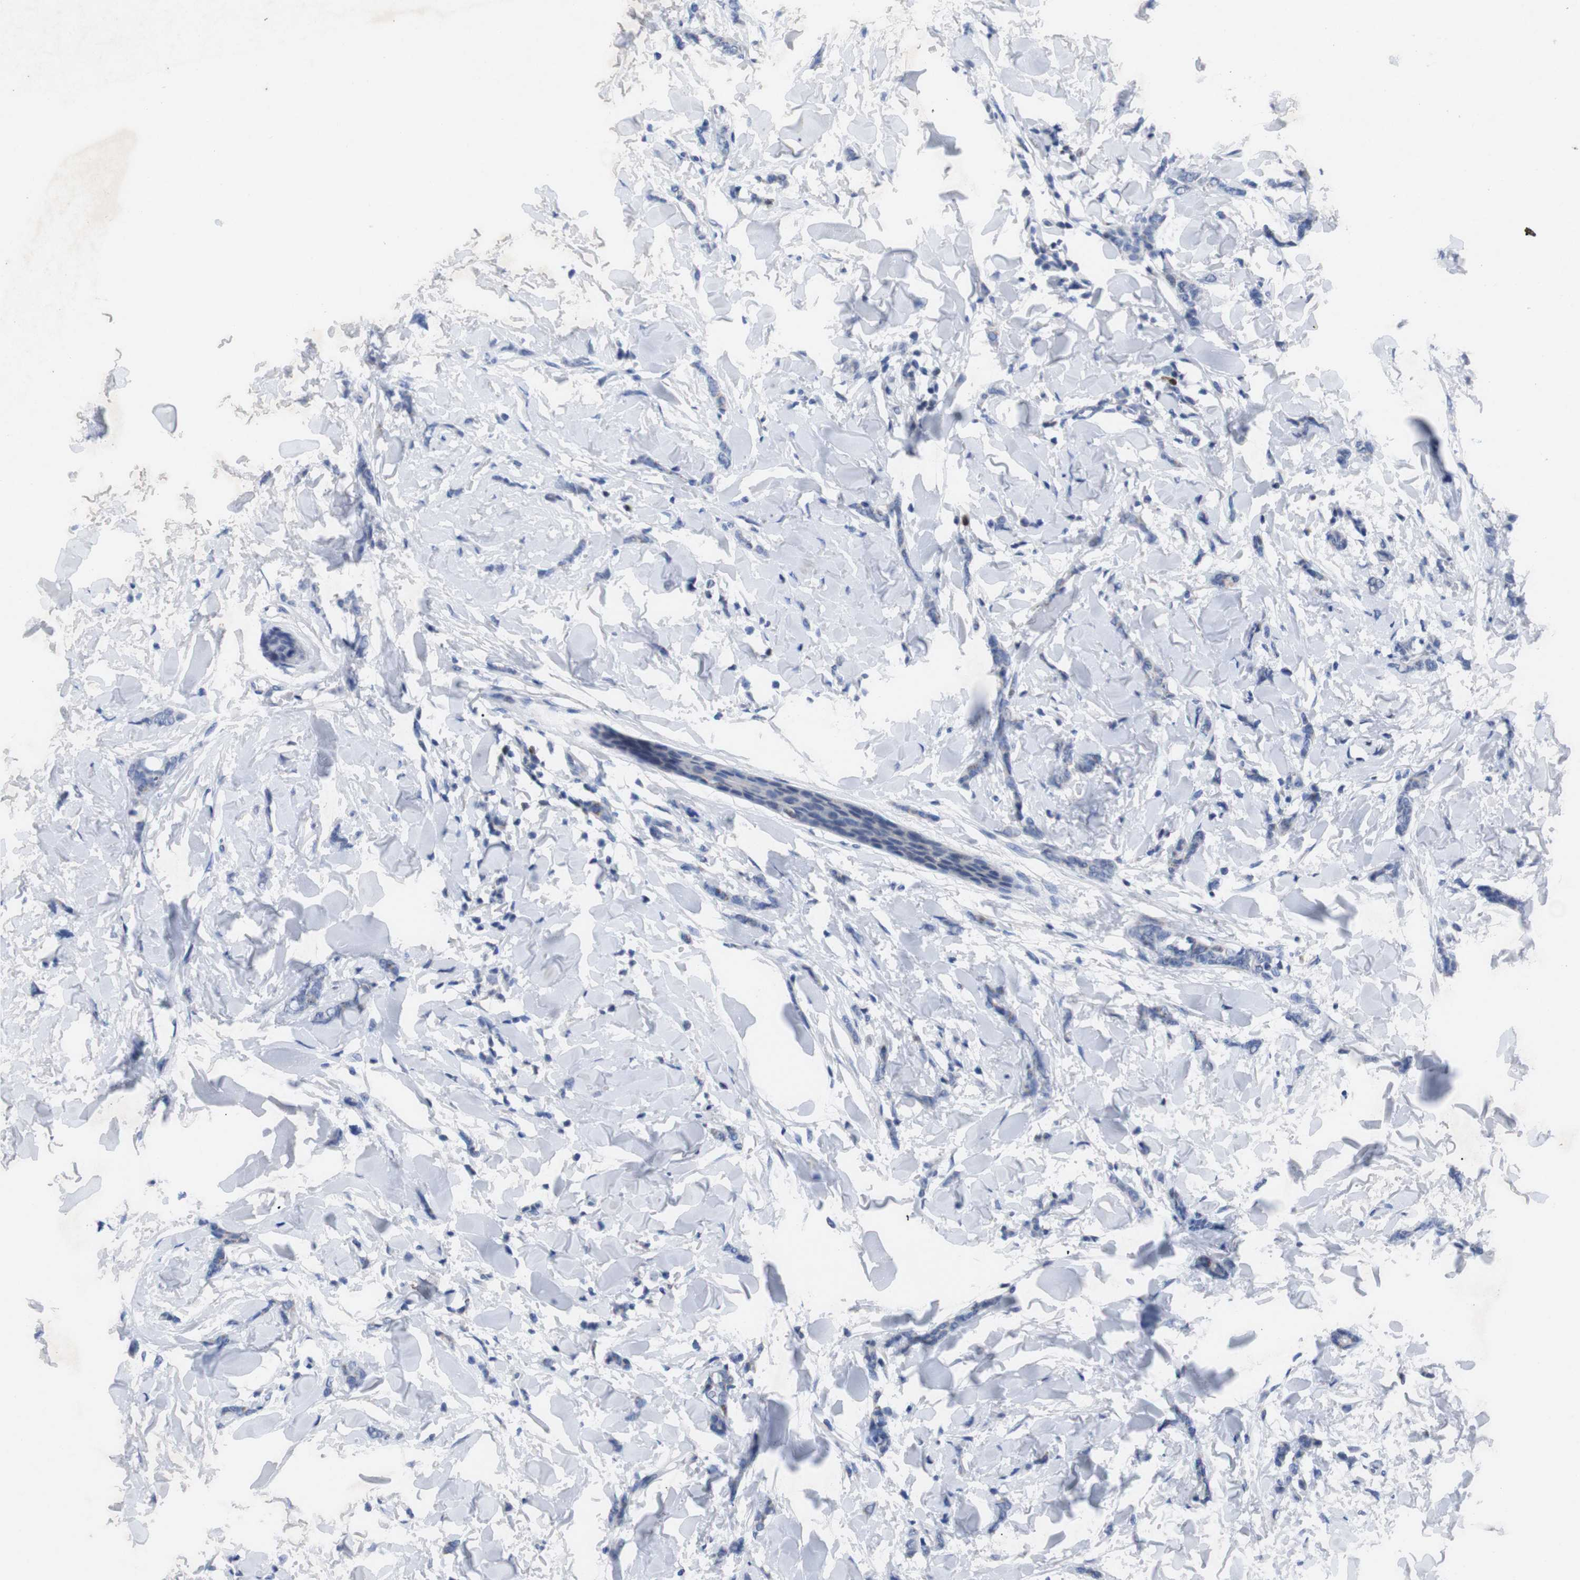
{"staining": {"intensity": "negative", "quantity": "none", "location": "none"}, "tissue": "breast cancer", "cell_type": "Tumor cells", "image_type": "cancer", "snomed": [{"axis": "morphology", "description": "Lobular carcinoma"}, {"axis": "topography", "description": "Skin"}, {"axis": "topography", "description": "Breast"}], "caption": "This is a image of immunohistochemistry (IHC) staining of breast cancer, which shows no staining in tumor cells.", "gene": "IRF4", "patient": {"sex": "female", "age": 46}}